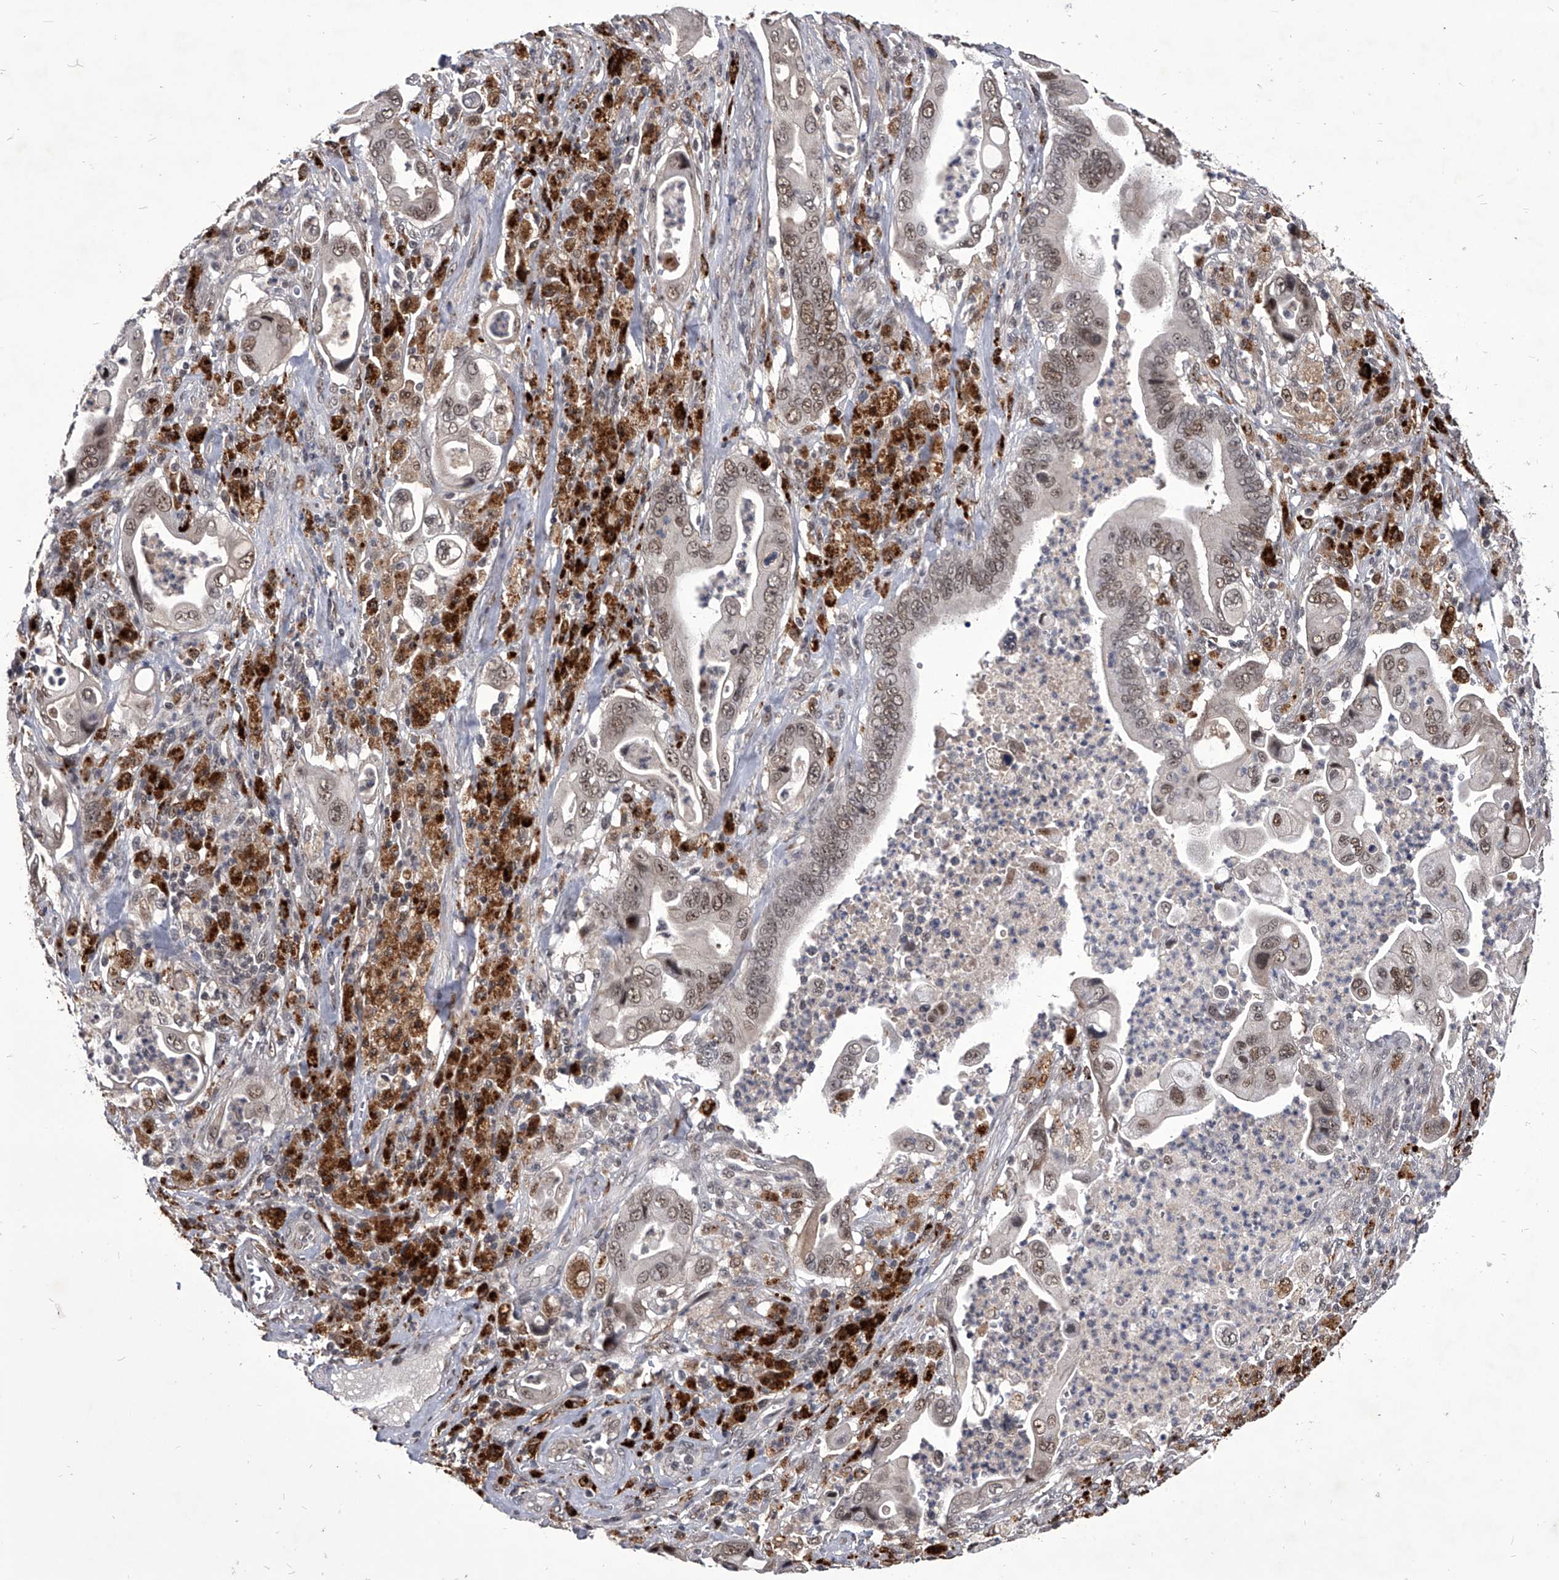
{"staining": {"intensity": "weak", "quantity": ">75%", "location": "nuclear"}, "tissue": "pancreatic cancer", "cell_type": "Tumor cells", "image_type": "cancer", "snomed": [{"axis": "morphology", "description": "Adenocarcinoma, NOS"}, {"axis": "topography", "description": "Pancreas"}], "caption": "Brown immunohistochemical staining in human pancreatic cancer (adenocarcinoma) demonstrates weak nuclear expression in approximately >75% of tumor cells.", "gene": "CMTR1", "patient": {"sex": "male", "age": 78}}